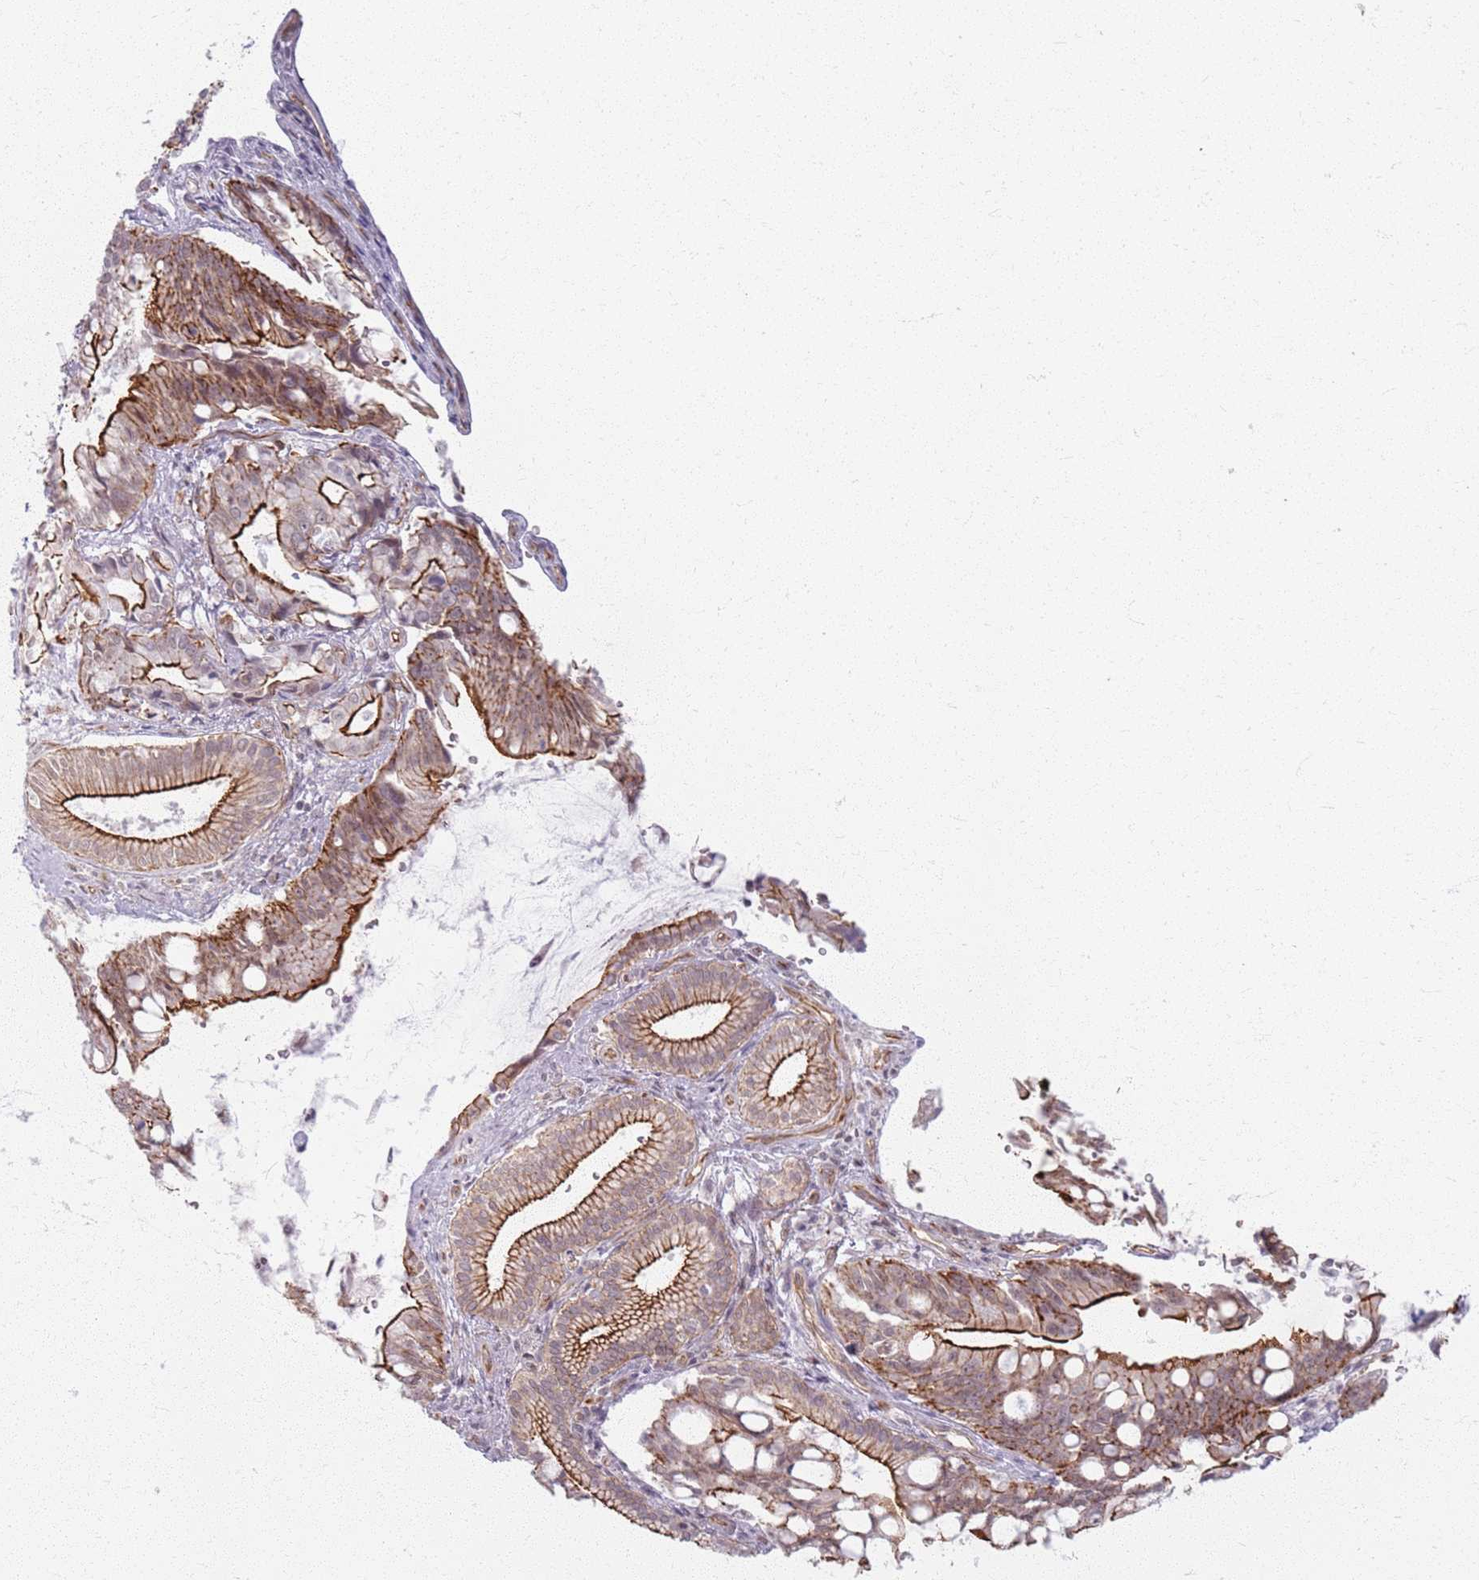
{"staining": {"intensity": "strong", "quantity": ">75%", "location": "cytoplasmic/membranous"}, "tissue": "pancreatic cancer", "cell_type": "Tumor cells", "image_type": "cancer", "snomed": [{"axis": "morphology", "description": "Adenocarcinoma, NOS"}, {"axis": "topography", "description": "Pancreas"}], "caption": "Brown immunohistochemical staining in pancreatic adenocarcinoma demonstrates strong cytoplasmic/membranous expression in approximately >75% of tumor cells.", "gene": "KCNA5", "patient": {"sex": "male", "age": 68}}